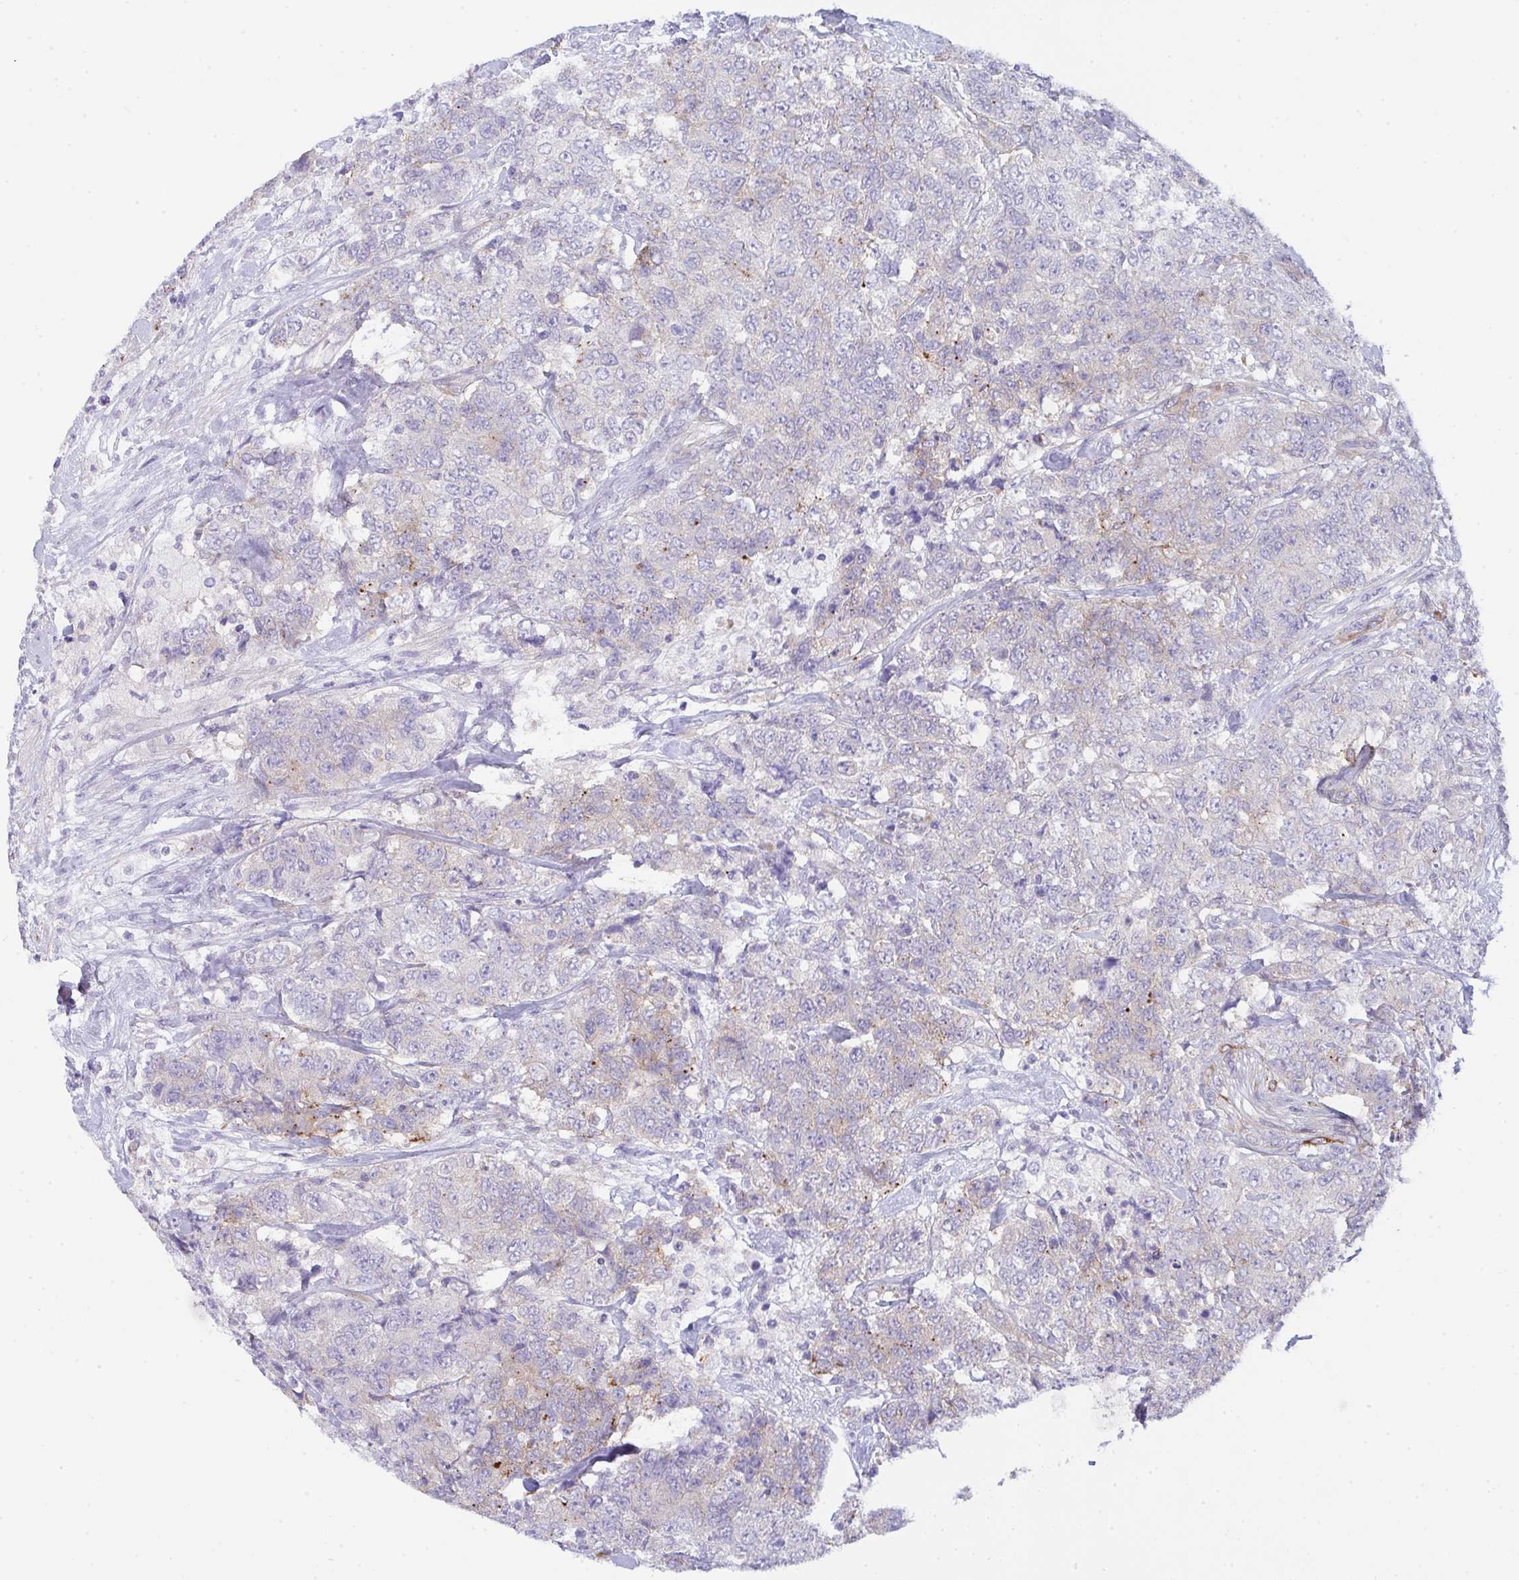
{"staining": {"intensity": "weak", "quantity": "<25%", "location": "cytoplasmic/membranous"}, "tissue": "urothelial cancer", "cell_type": "Tumor cells", "image_type": "cancer", "snomed": [{"axis": "morphology", "description": "Urothelial carcinoma, High grade"}, {"axis": "topography", "description": "Urinary bladder"}], "caption": "Tumor cells show no significant protein positivity in high-grade urothelial carcinoma.", "gene": "GAB1", "patient": {"sex": "female", "age": 78}}